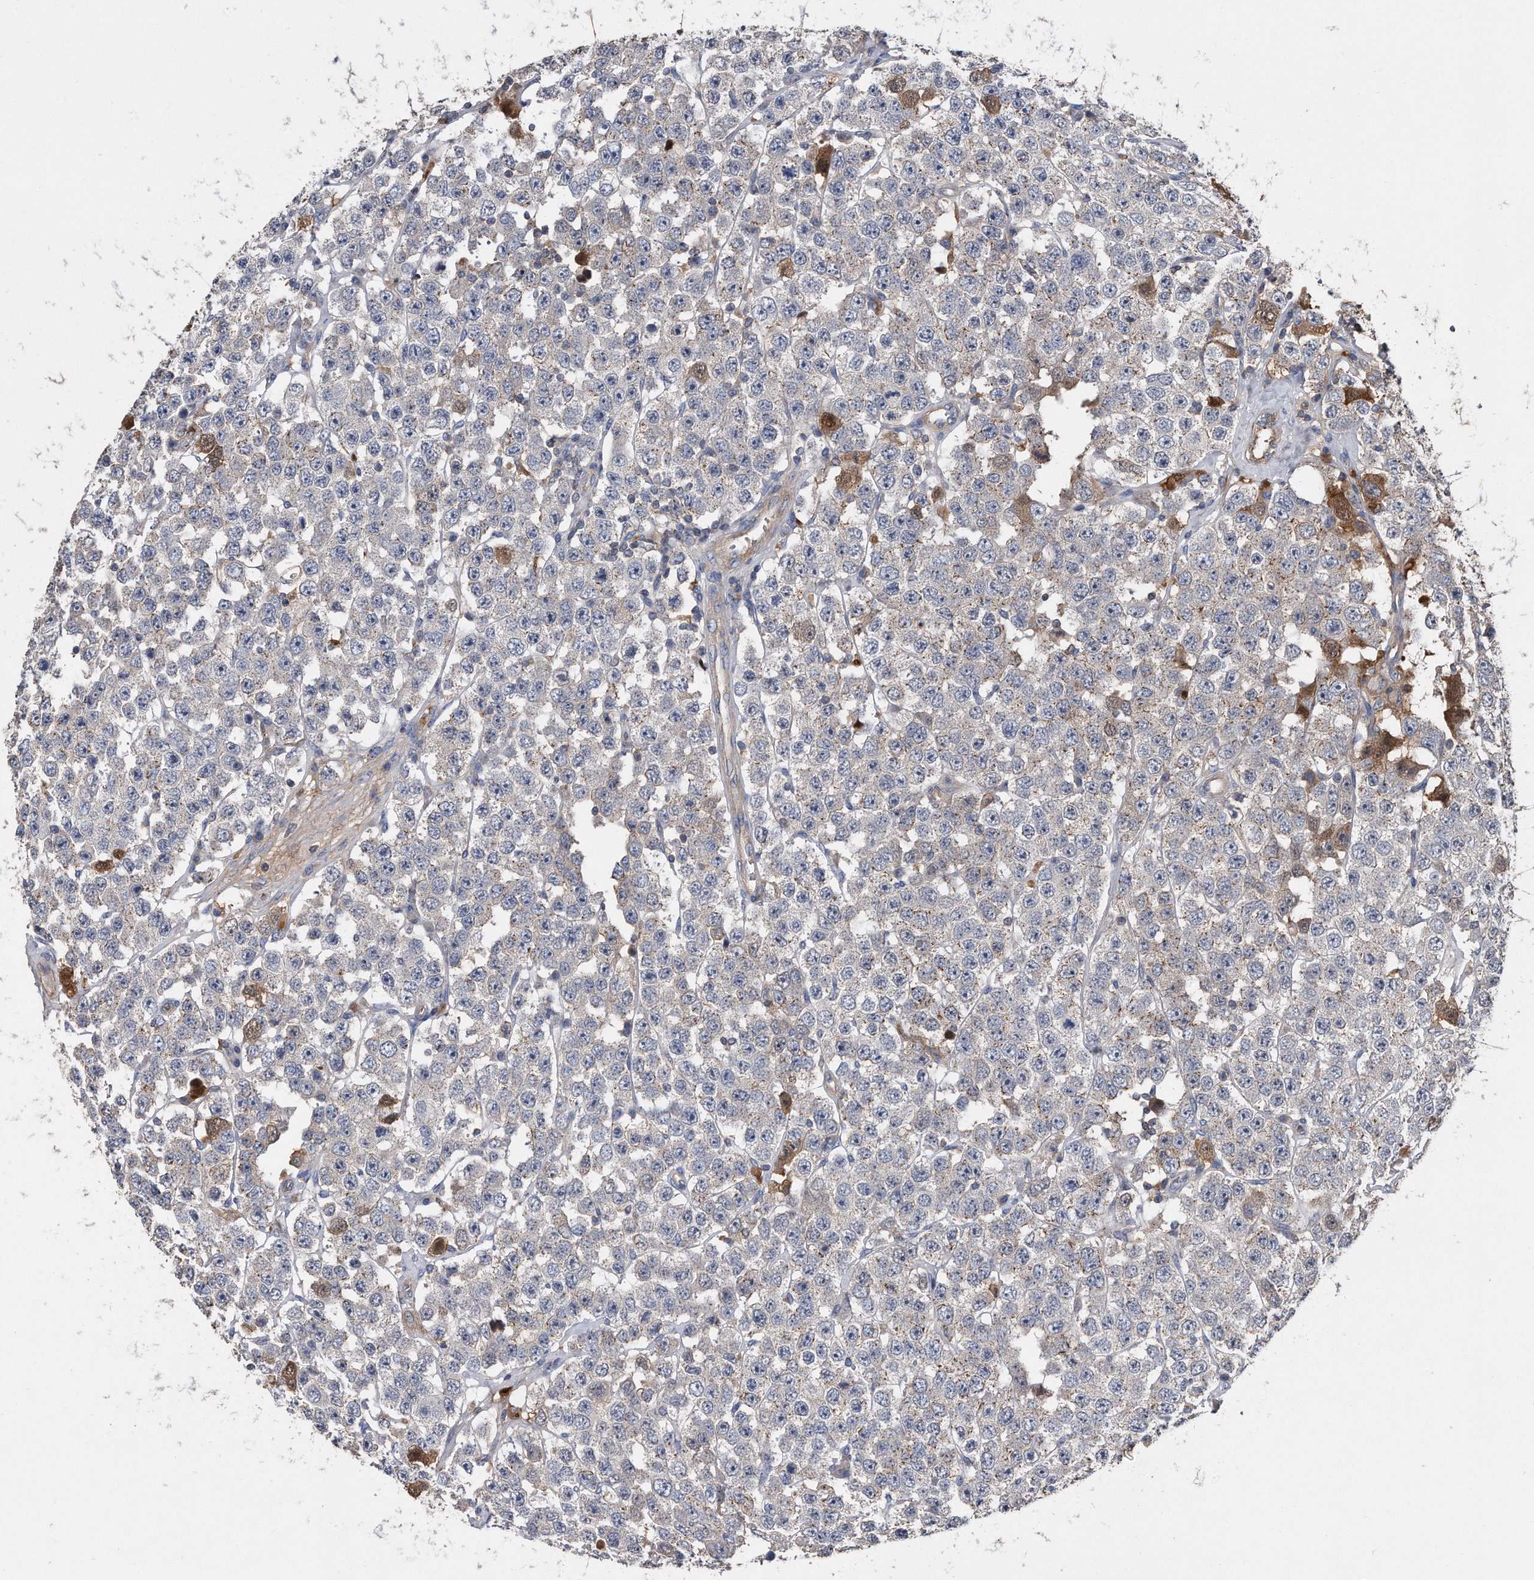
{"staining": {"intensity": "weak", "quantity": "<25%", "location": "cytoplasmic/membranous"}, "tissue": "testis cancer", "cell_type": "Tumor cells", "image_type": "cancer", "snomed": [{"axis": "morphology", "description": "Seminoma, NOS"}, {"axis": "topography", "description": "Testis"}], "caption": "Immunohistochemical staining of human testis cancer reveals no significant staining in tumor cells.", "gene": "KCND3", "patient": {"sex": "male", "age": 28}}